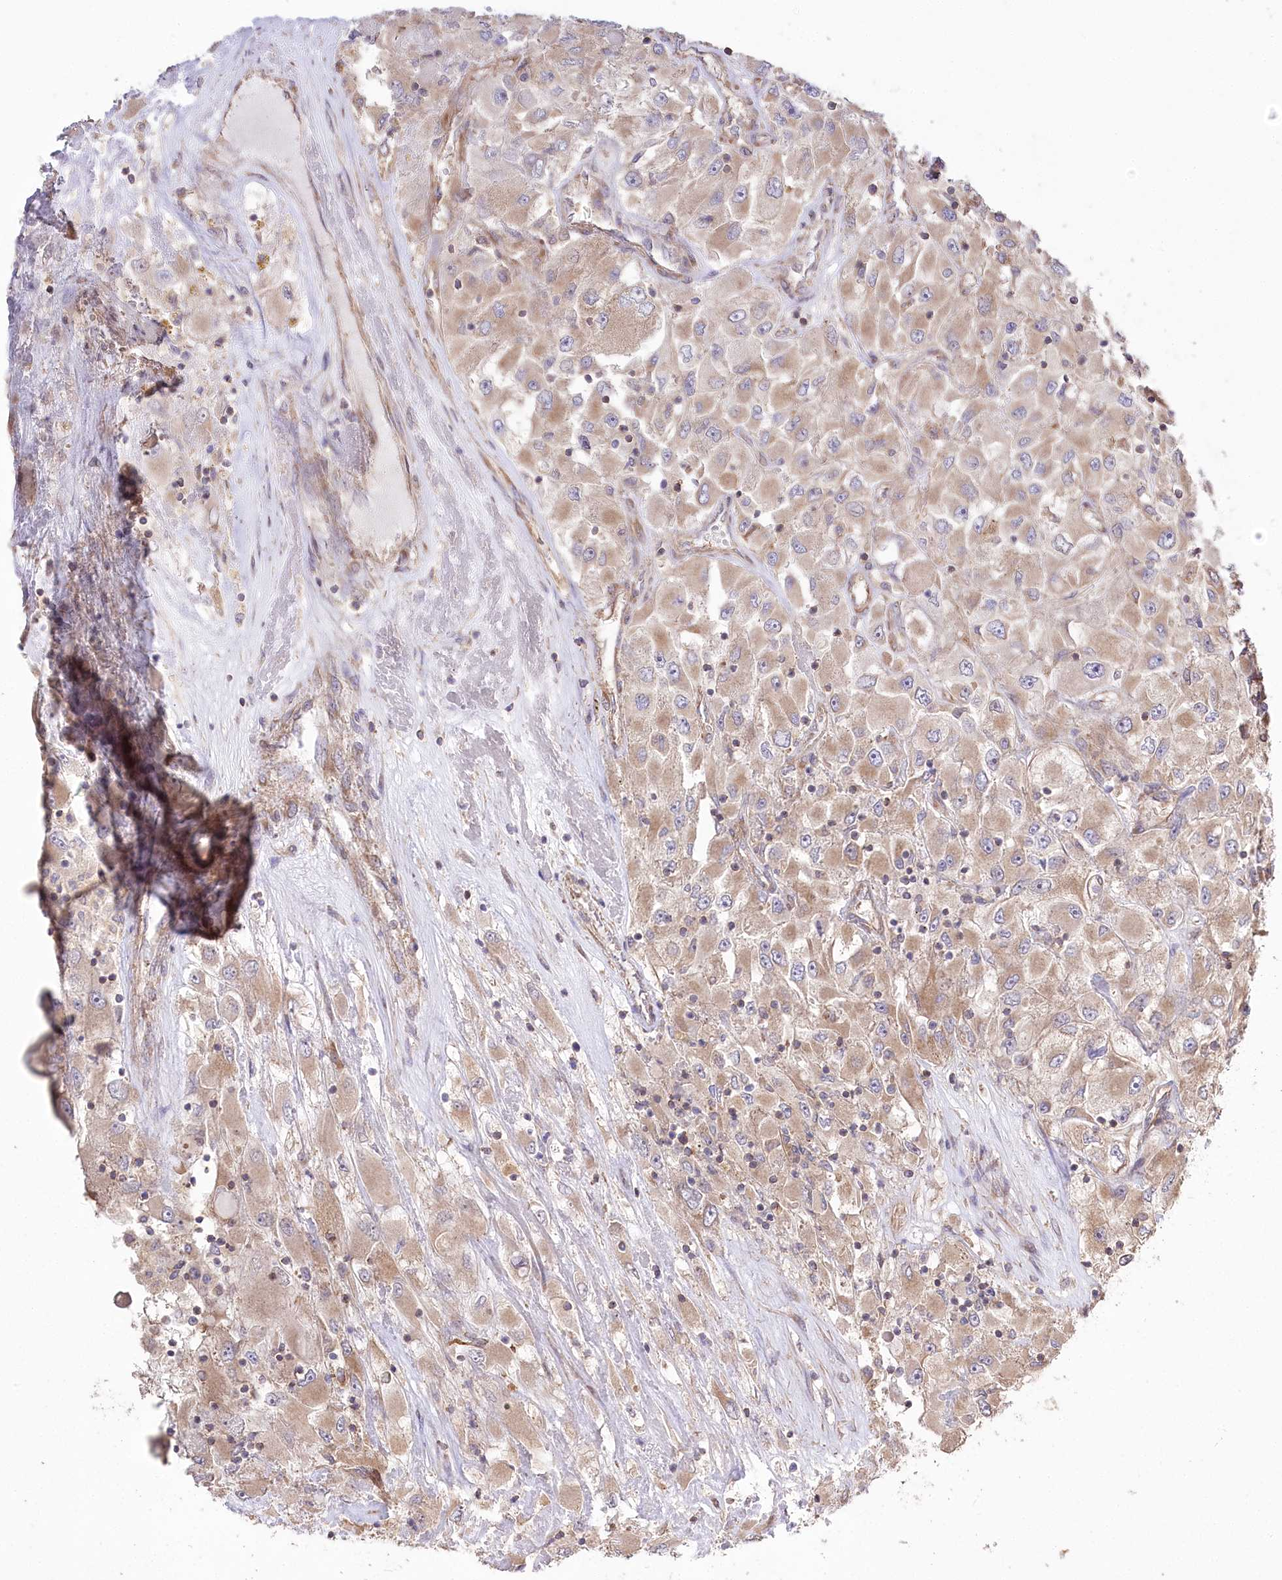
{"staining": {"intensity": "weak", "quantity": ">75%", "location": "cytoplasmic/membranous"}, "tissue": "renal cancer", "cell_type": "Tumor cells", "image_type": "cancer", "snomed": [{"axis": "morphology", "description": "Adenocarcinoma, NOS"}, {"axis": "topography", "description": "Kidney"}], "caption": "Immunohistochemistry histopathology image of neoplastic tissue: human renal cancer stained using immunohistochemistry reveals low levels of weak protein expression localized specifically in the cytoplasmic/membranous of tumor cells, appearing as a cytoplasmic/membranous brown color.", "gene": "PRSS53", "patient": {"sex": "female", "age": 52}}